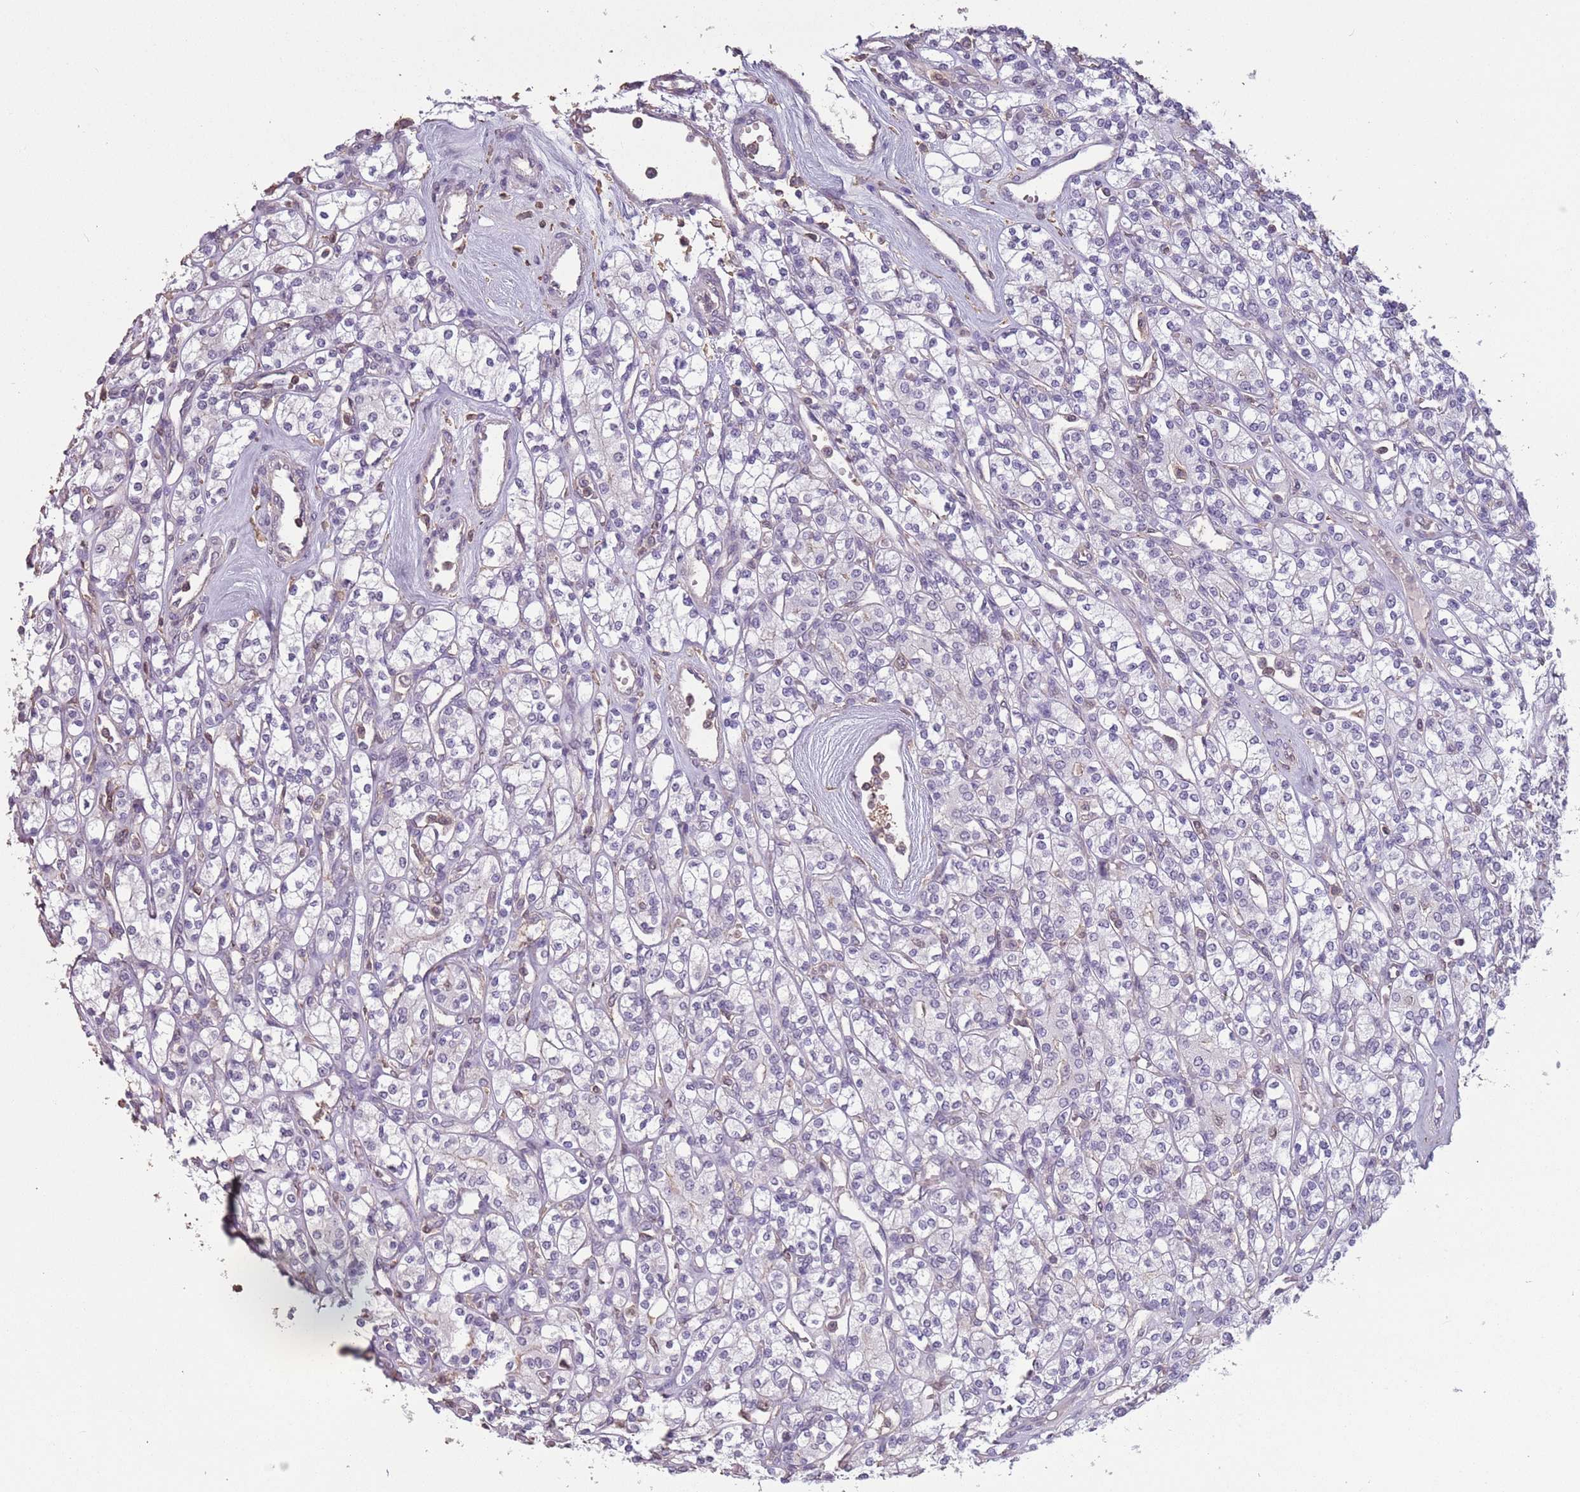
{"staining": {"intensity": "negative", "quantity": "none", "location": "none"}, "tissue": "renal cancer", "cell_type": "Tumor cells", "image_type": "cancer", "snomed": [{"axis": "morphology", "description": "Adenocarcinoma, NOS"}, {"axis": "topography", "description": "Kidney"}], "caption": "Immunohistochemical staining of renal adenocarcinoma exhibits no significant positivity in tumor cells.", "gene": "SUN5", "patient": {"sex": "male", "age": 77}}